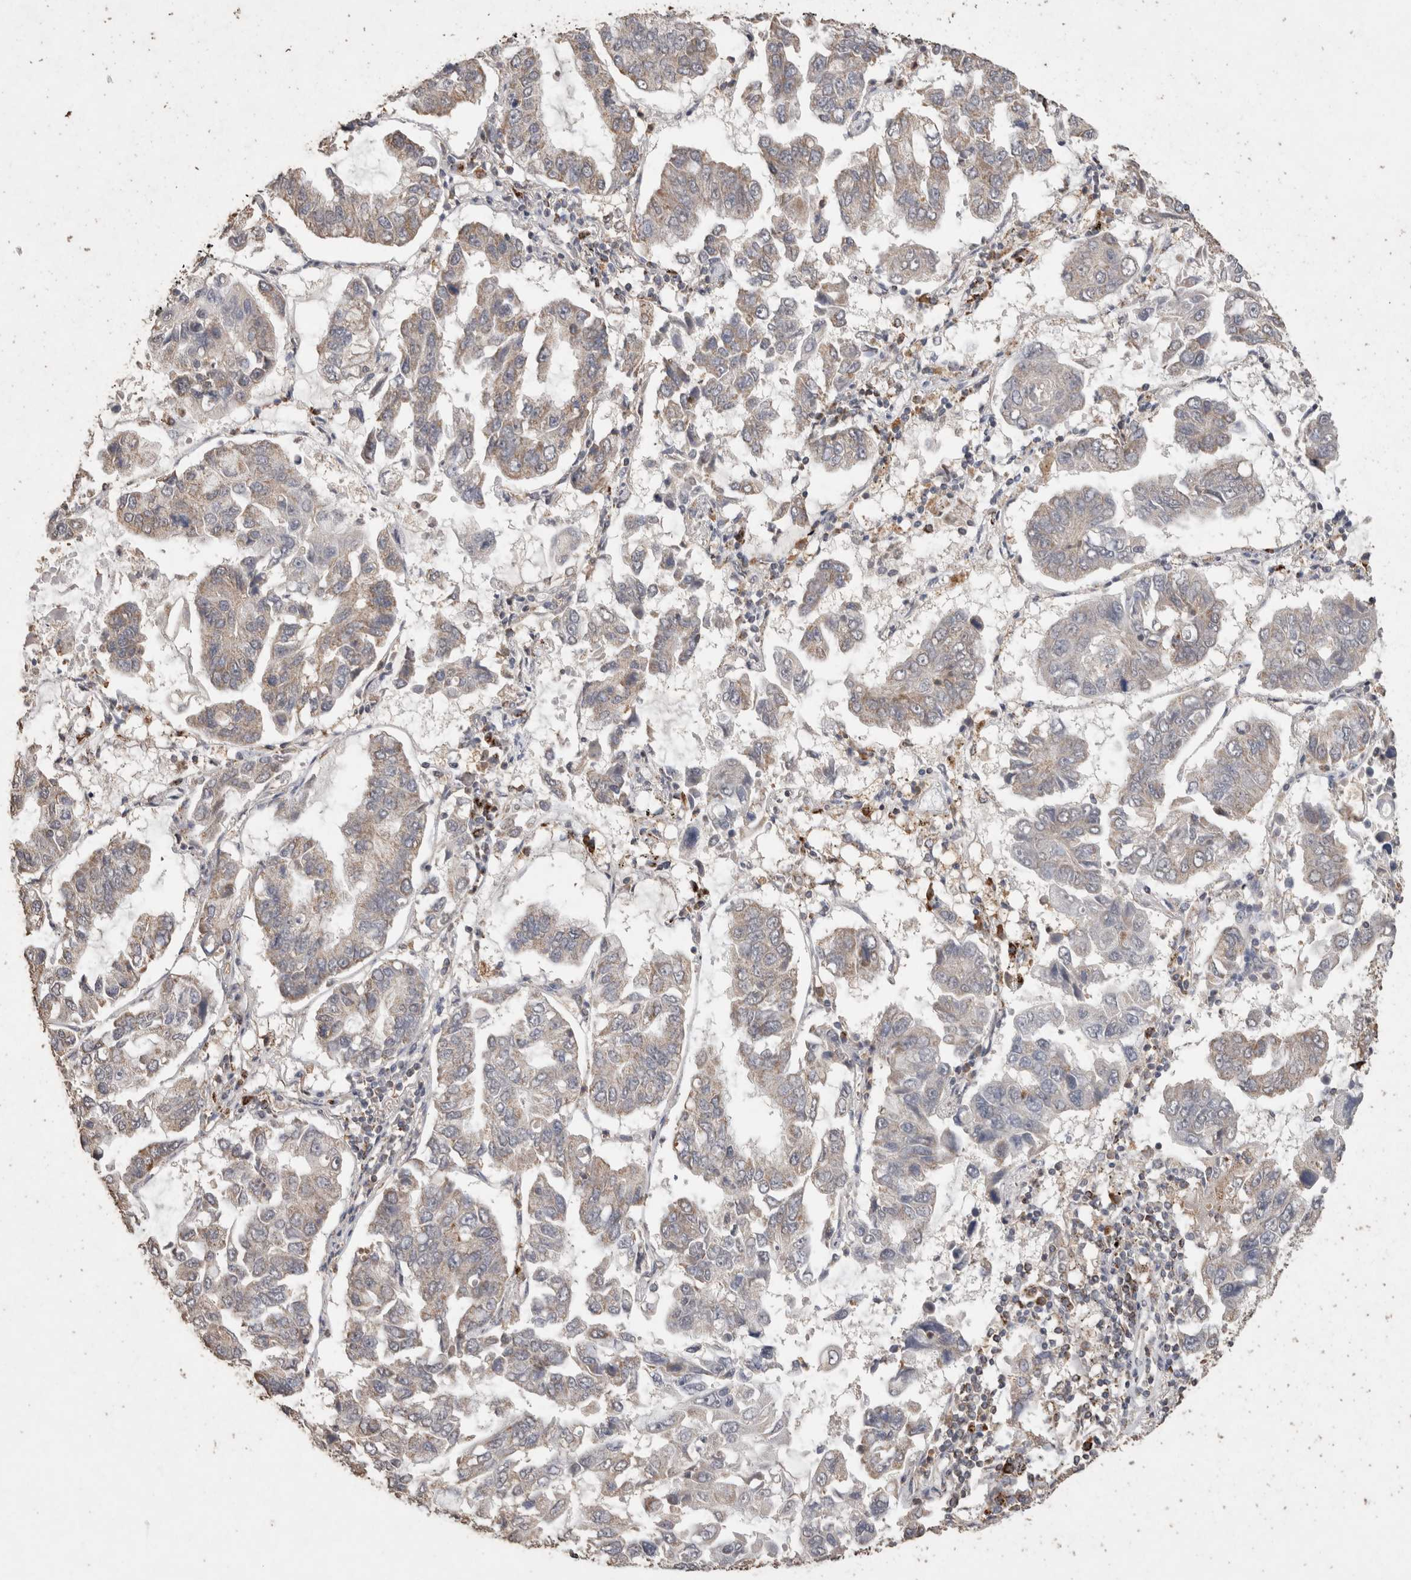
{"staining": {"intensity": "weak", "quantity": "<25%", "location": "cytoplasmic/membranous"}, "tissue": "lung cancer", "cell_type": "Tumor cells", "image_type": "cancer", "snomed": [{"axis": "morphology", "description": "Adenocarcinoma, NOS"}, {"axis": "topography", "description": "Lung"}], "caption": "The immunohistochemistry (IHC) photomicrograph has no significant staining in tumor cells of lung cancer (adenocarcinoma) tissue.", "gene": "ACADM", "patient": {"sex": "male", "age": 64}}